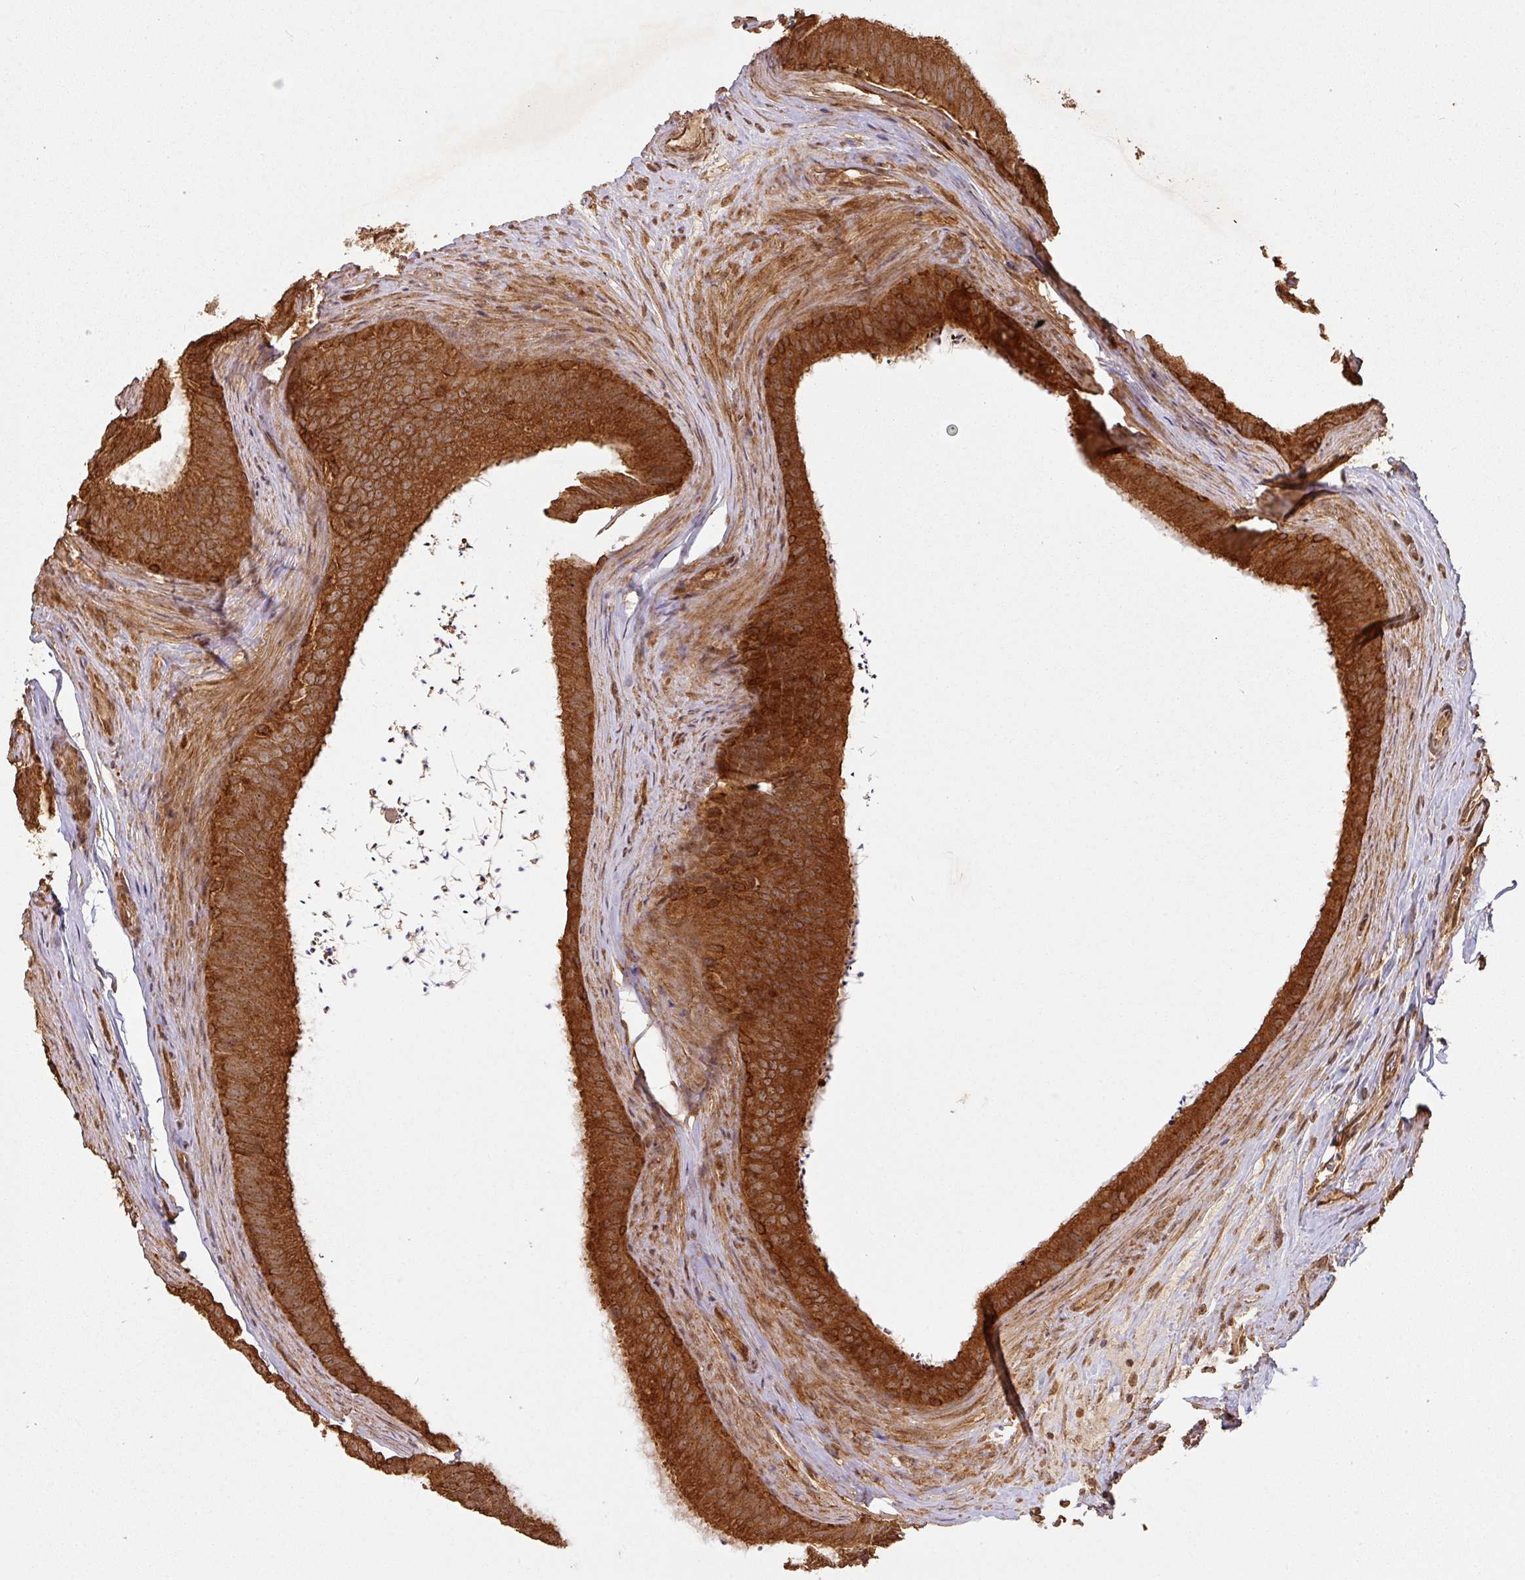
{"staining": {"intensity": "strong", "quantity": ">75%", "location": "cytoplasmic/membranous"}, "tissue": "epididymis", "cell_type": "Glandular cells", "image_type": "normal", "snomed": [{"axis": "morphology", "description": "Normal tissue, NOS"}, {"axis": "topography", "description": "Testis"}, {"axis": "topography", "description": "Epididymis"}], "caption": "IHC histopathology image of normal epididymis stained for a protein (brown), which displays high levels of strong cytoplasmic/membranous positivity in approximately >75% of glandular cells.", "gene": "ZNF322", "patient": {"sex": "male", "age": 41}}